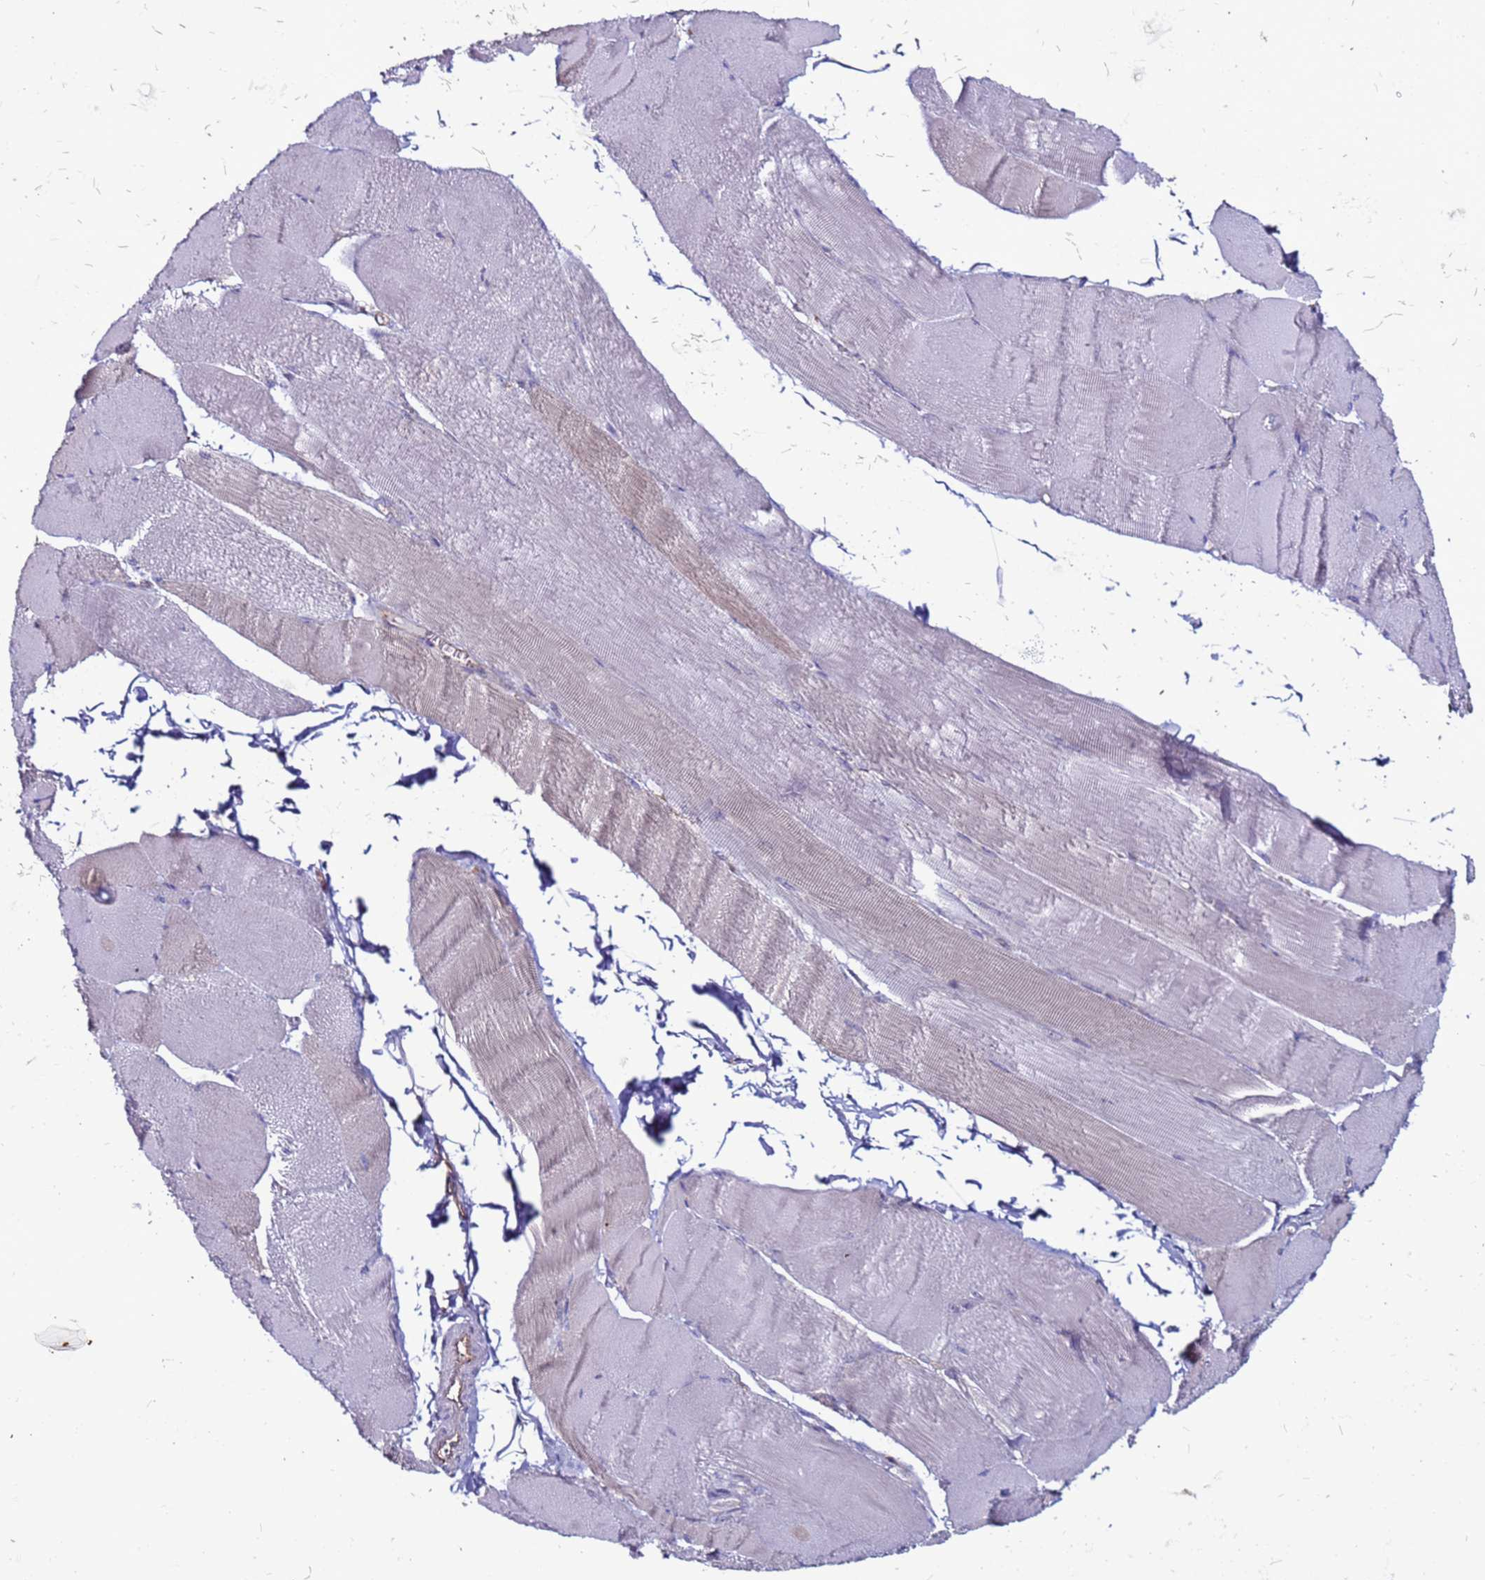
{"staining": {"intensity": "weak", "quantity": "25%-75%", "location": "cytoplasmic/membranous"}, "tissue": "skeletal muscle", "cell_type": "Myocytes", "image_type": "normal", "snomed": [{"axis": "morphology", "description": "Normal tissue, NOS"}, {"axis": "morphology", "description": "Basal cell carcinoma"}, {"axis": "topography", "description": "Skeletal muscle"}], "caption": "Protein staining by IHC exhibits weak cytoplasmic/membranous positivity in about 25%-75% of myocytes in normal skeletal muscle.", "gene": "NRN1L", "patient": {"sex": "female", "age": 64}}